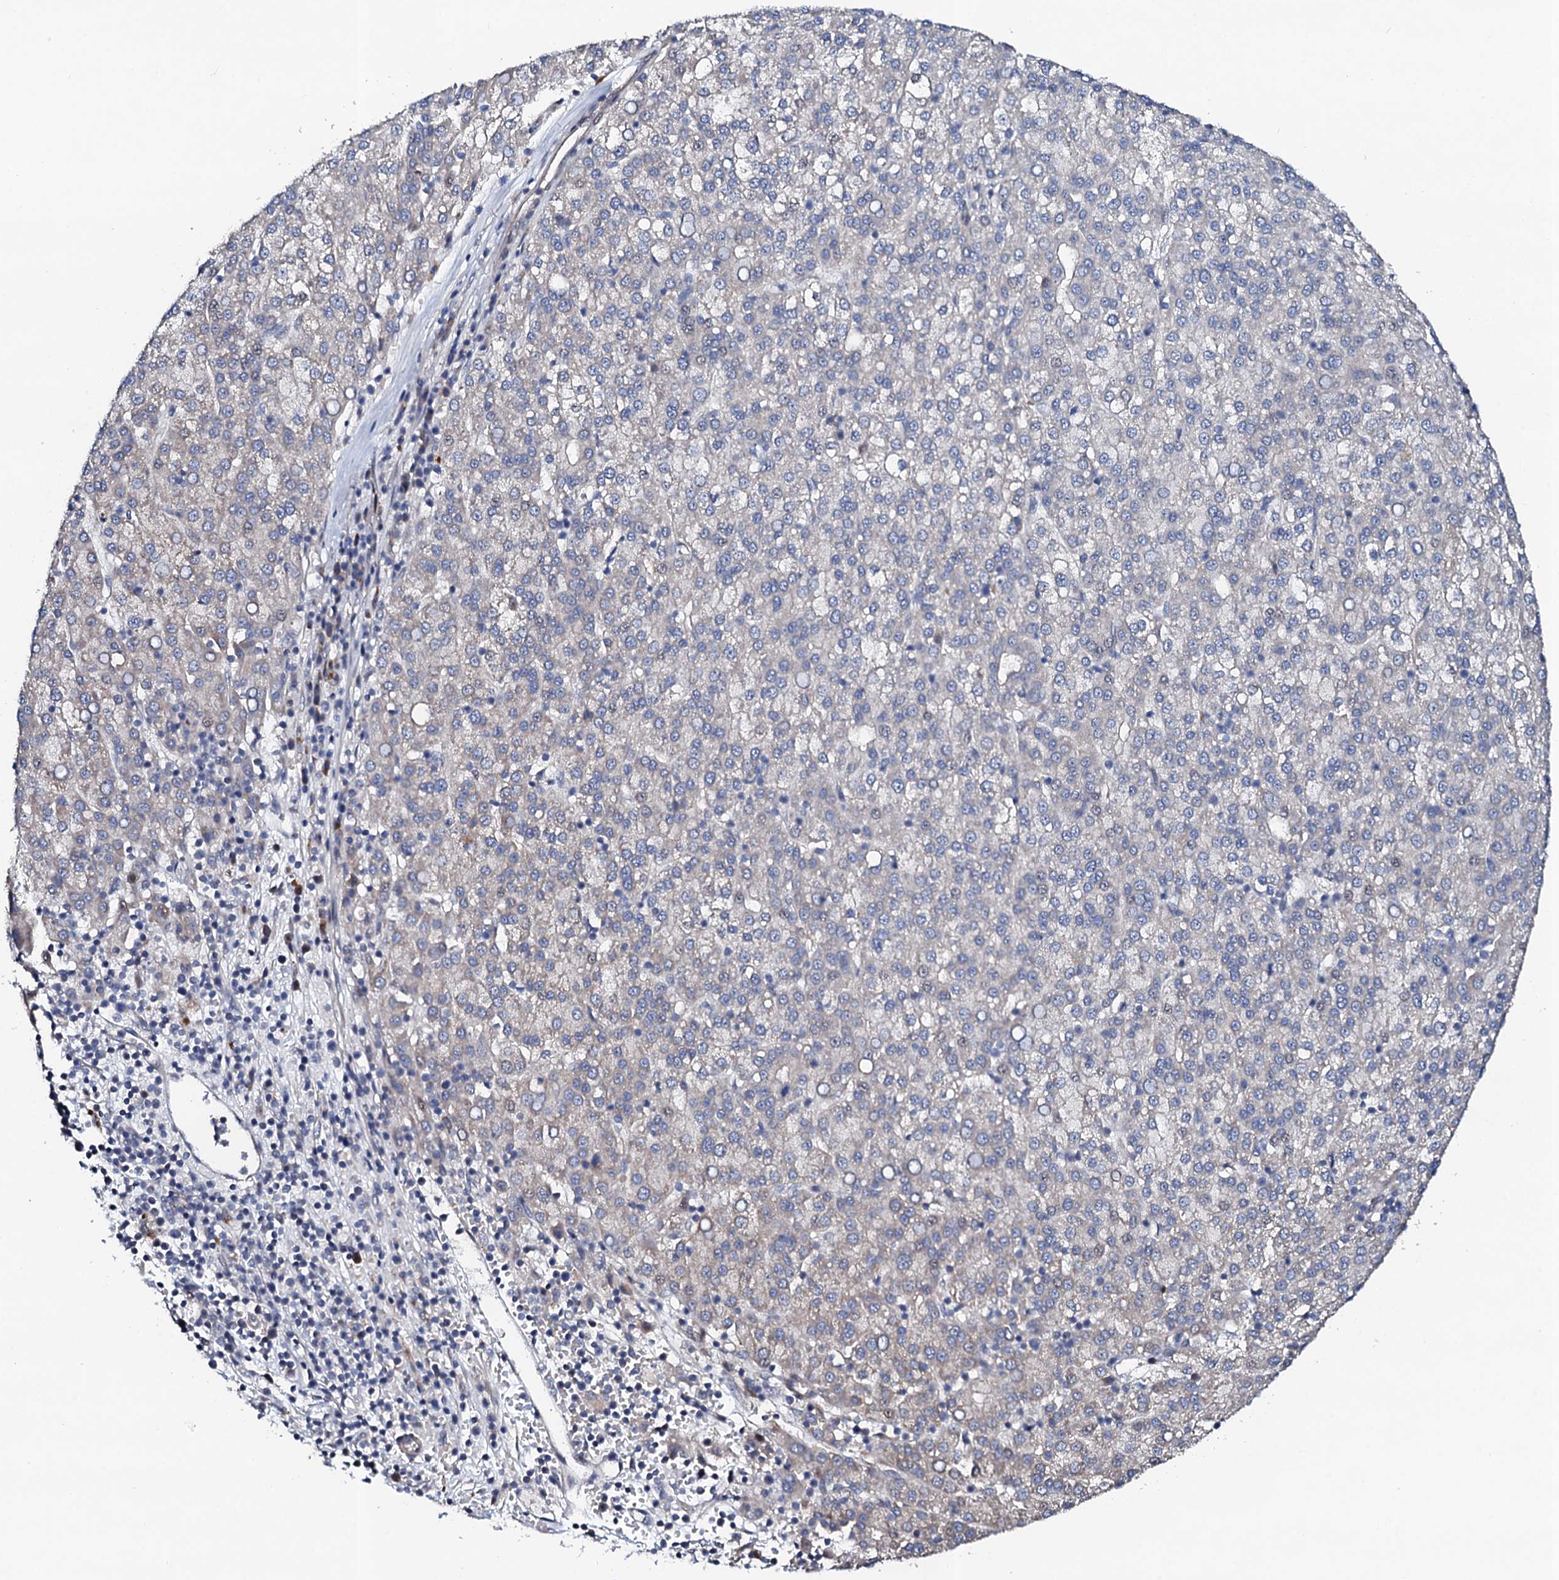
{"staining": {"intensity": "negative", "quantity": "none", "location": "none"}, "tissue": "liver cancer", "cell_type": "Tumor cells", "image_type": "cancer", "snomed": [{"axis": "morphology", "description": "Carcinoma, Hepatocellular, NOS"}, {"axis": "topography", "description": "Liver"}], "caption": "High power microscopy photomicrograph of an immunohistochemistry (IHC) photomicrograph of liver hepatocellular carcinoma, revealing no significant positivity in tumor cells. (DAB immunohistochemistry (IHC) visualized using brightfield microscopy, high magnification).", "gene": "CIAO2A", "patient": {"sex": "female", "age": 58}}